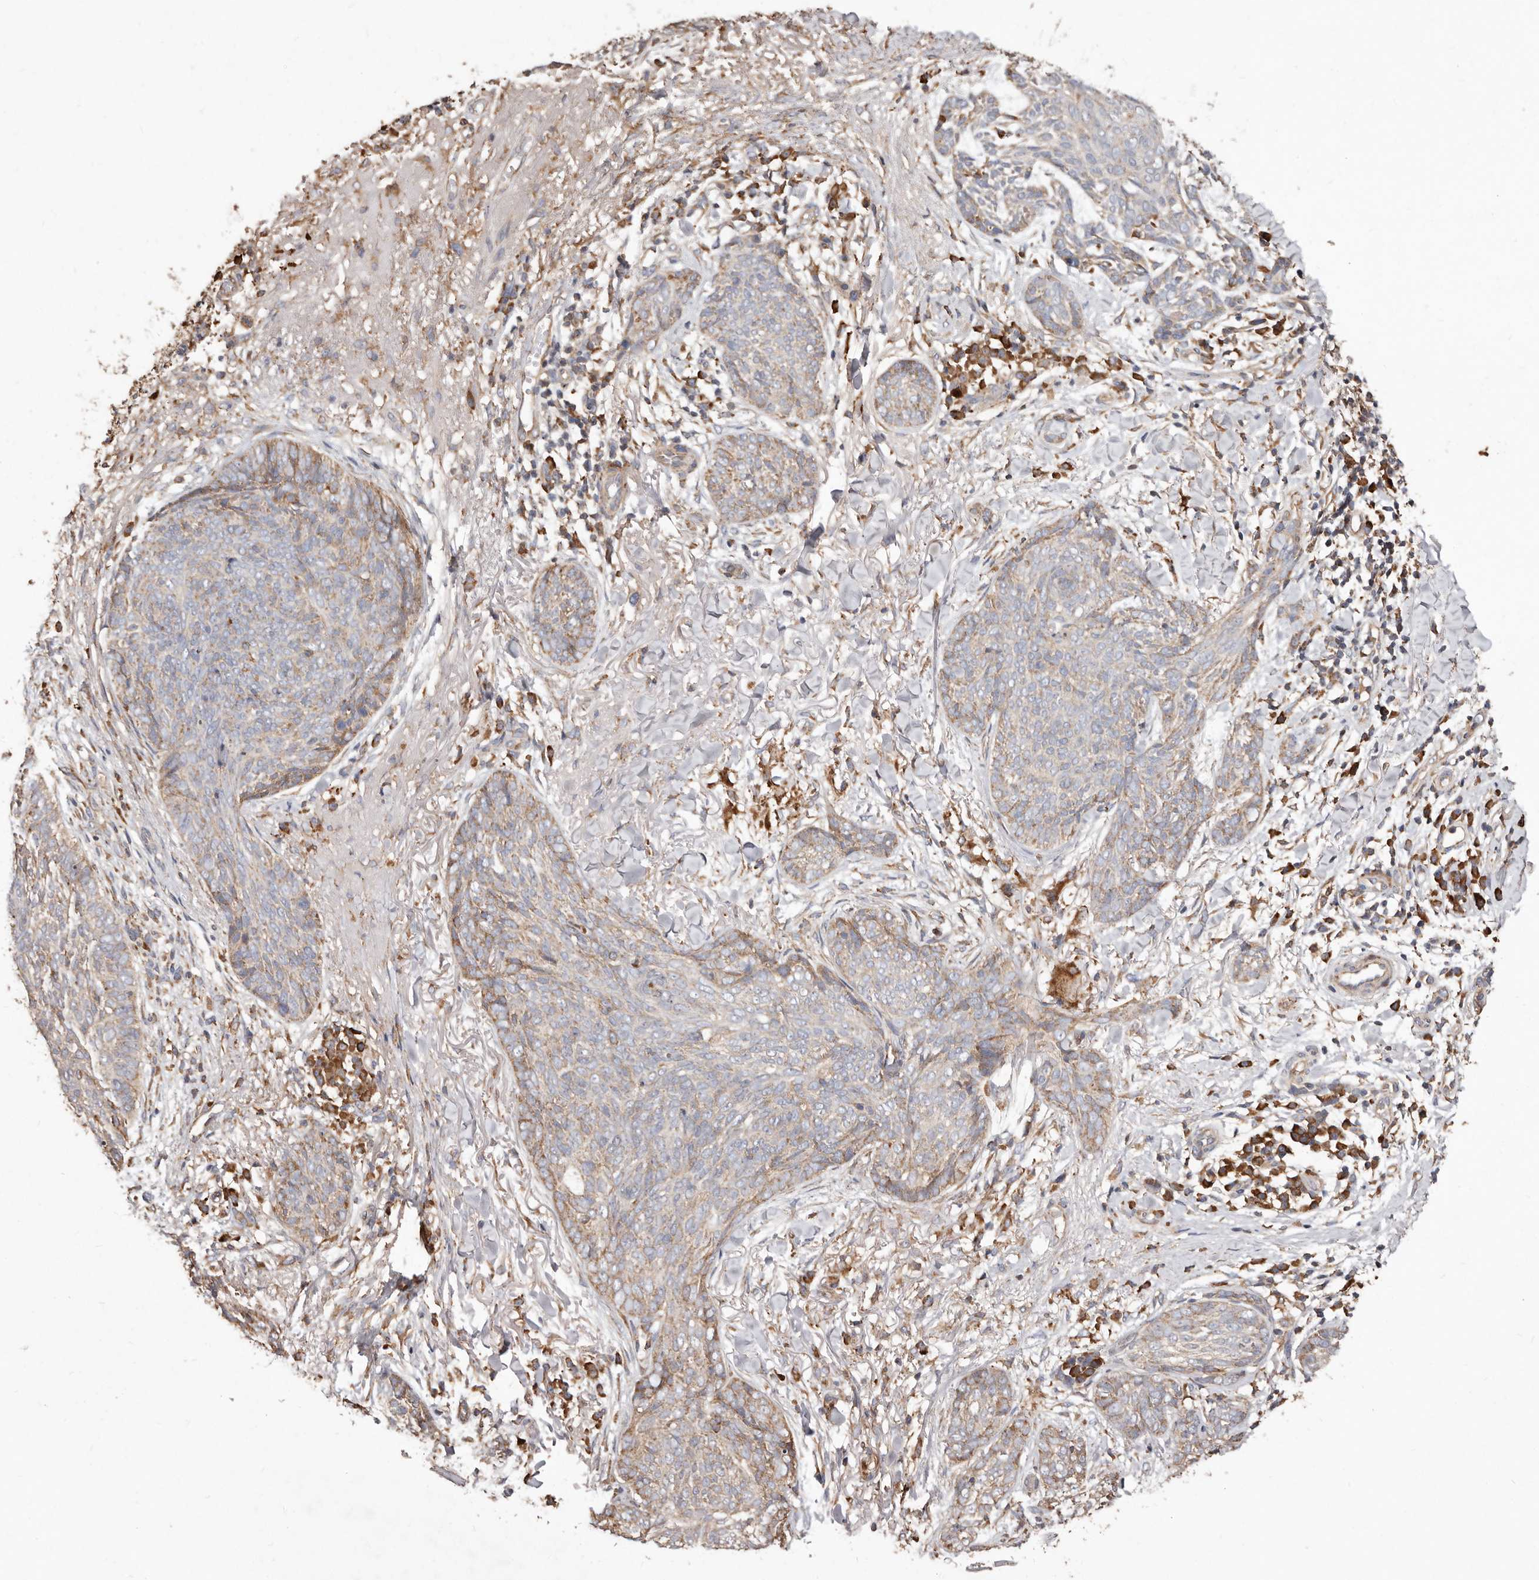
{"staining": {"intensity": "weak", "quantity": "<25%", "location": "cytoplasmic/membranous"}, "tissue": "skin cancer", "cell_type": "Tumor cells", "image_type": "cancer", "snomed": [{"axis": "morphology", "description": "Basal cell carcinoma"}, {"axis": "topography", "description": "Skin"}], "caption": "Skin cancer stained for a protein using immunohistochemistry (IHC) reveals no staining tumor cells.", "gene": "STEAP2", "patient": {"sex": "male", "age": 85}}